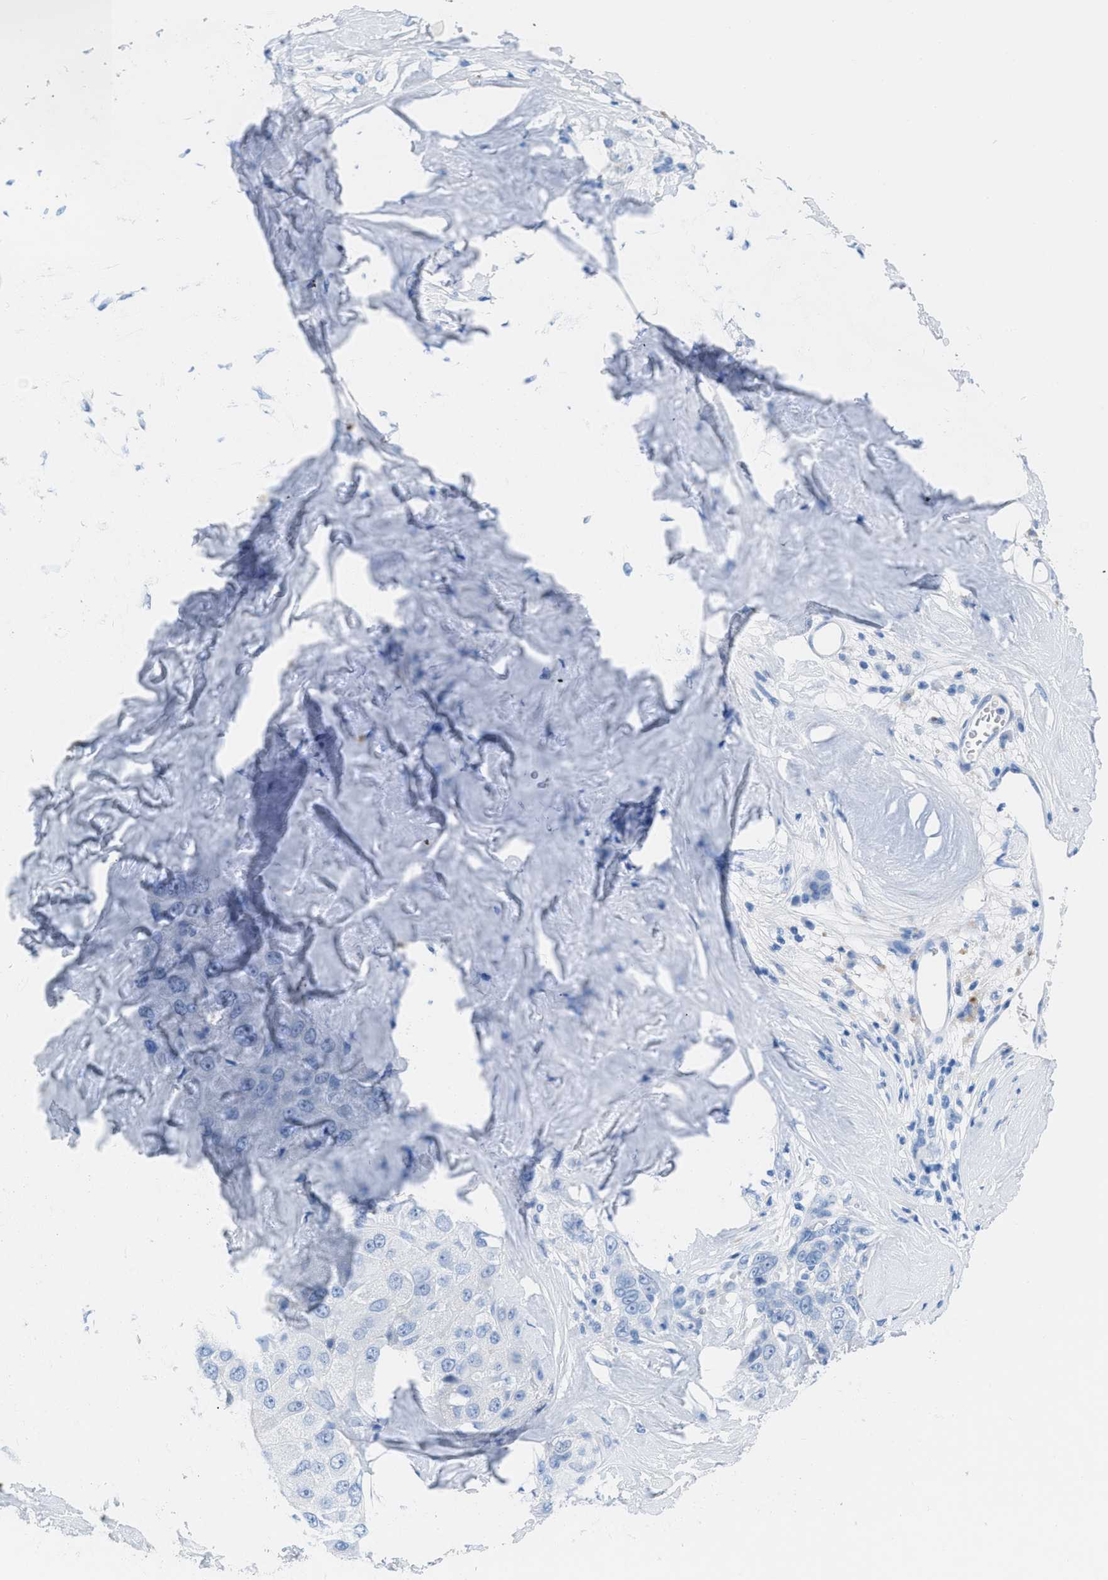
{"staining": {"intensity": "negative", "quantity": "none", "location": "none"}, "tissue": "liver cancer", "cell_type": "Tumor cells", "image_type": "cancer", "snomed": [{"axis": "morphology", "description": "Carcinoma, Hepatocellular, NOS"}, {"axis": "topography", "description": "Liver"}], "caption": "This histopathology image is of liver cancer (hepatocellular carcinoma) stained with IHC to label a protein in brown with the nuclei are counter-stained blue. There is no positivity in tumor cells.", "gene": "TCL1A", "patient": {"sex": "male", "age": 80}}